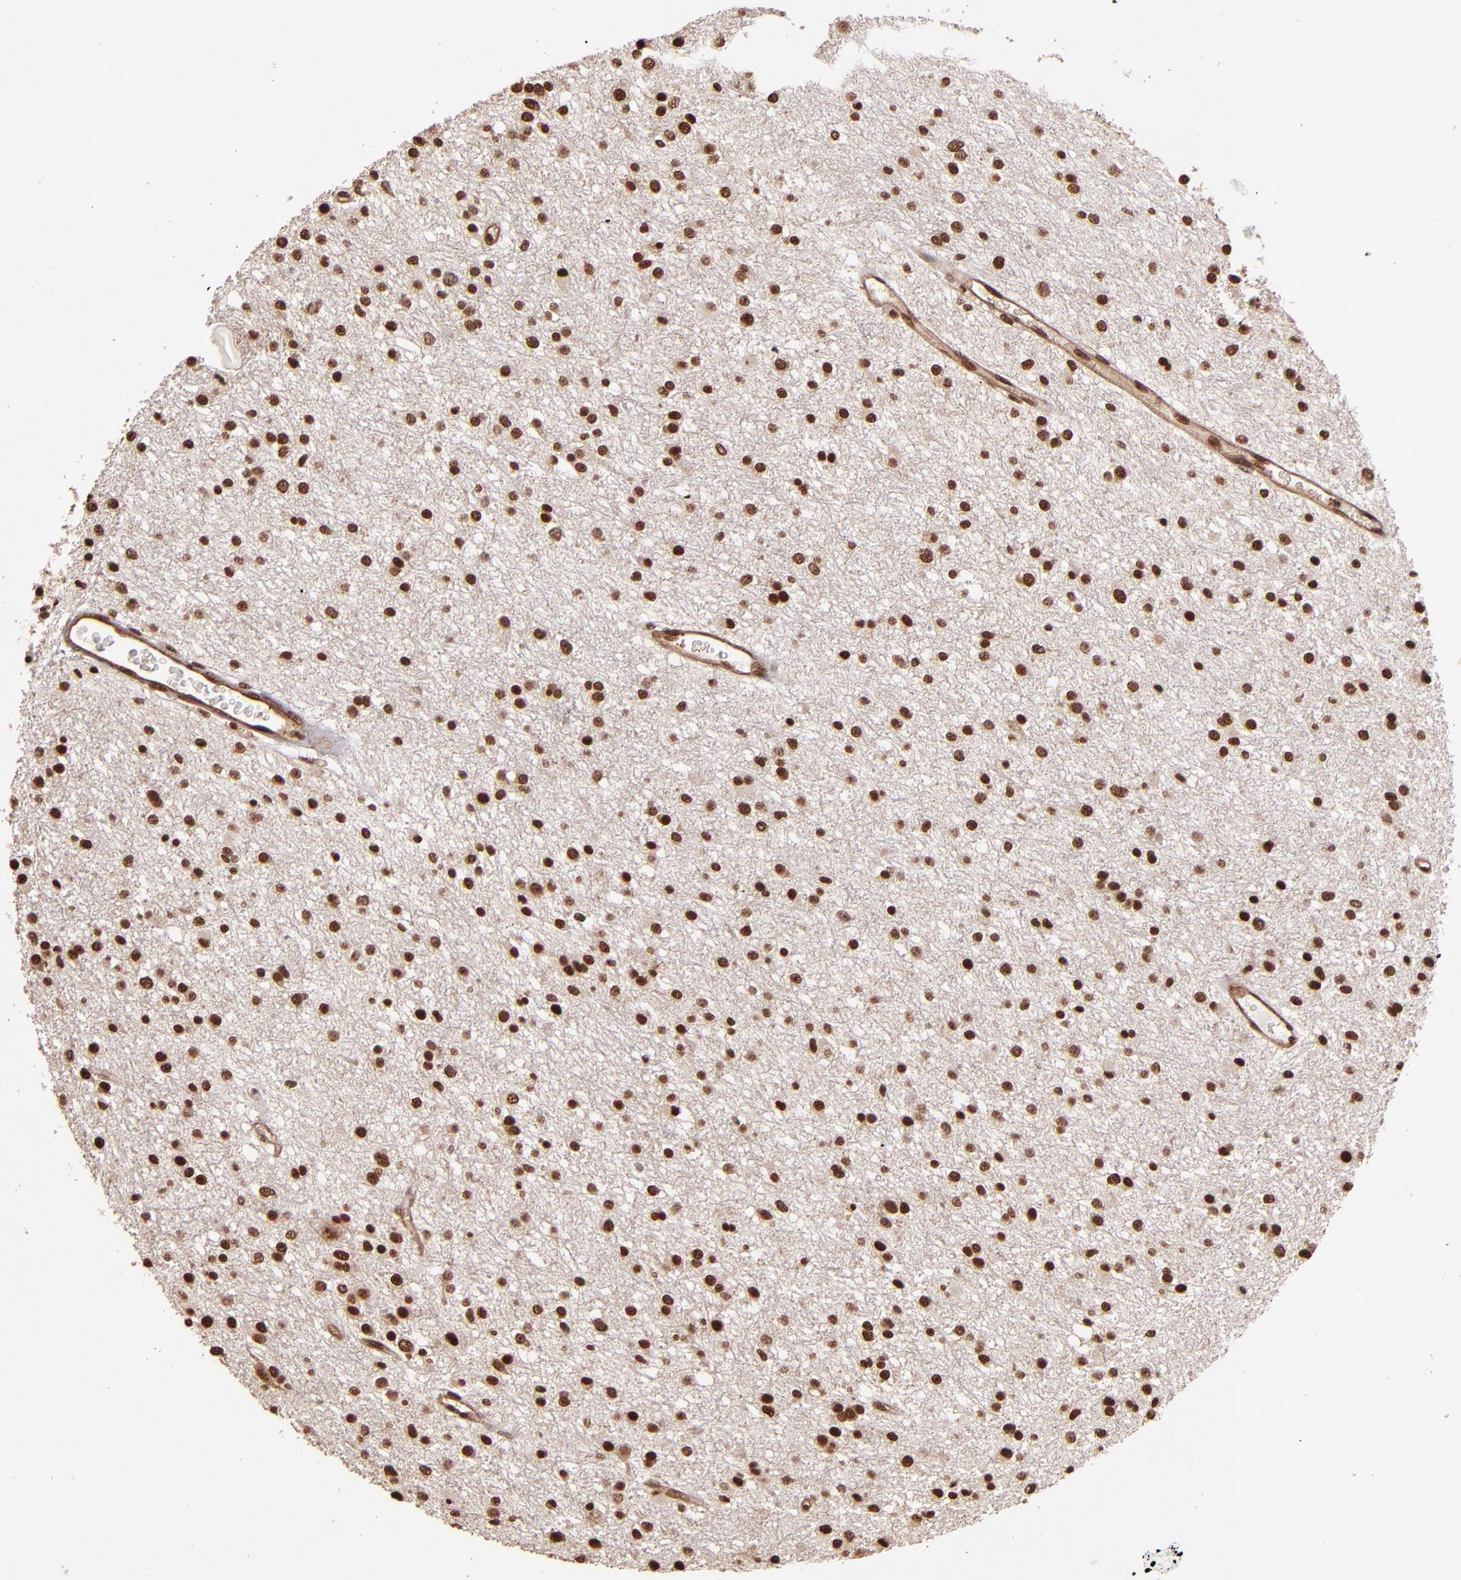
{"staining": {"intensity": "moderate", "quantity": ">75%", "location": "nuclear"}, "tissue": "glioma", "cell_type": "Tumor cells", "image_type": "cancer", "snomed": [{"axis": "morphology", "description": "Glioma, malignant, Low grade"}, {"axis": "topography", "description": "Brain"}], "caption": "IHC of glioma displays medium levels of moderate nuclear staining in approximately >75% of tumor cells.", "gene": "TERF2", "patient": {"sex": "female", "age": 36}}